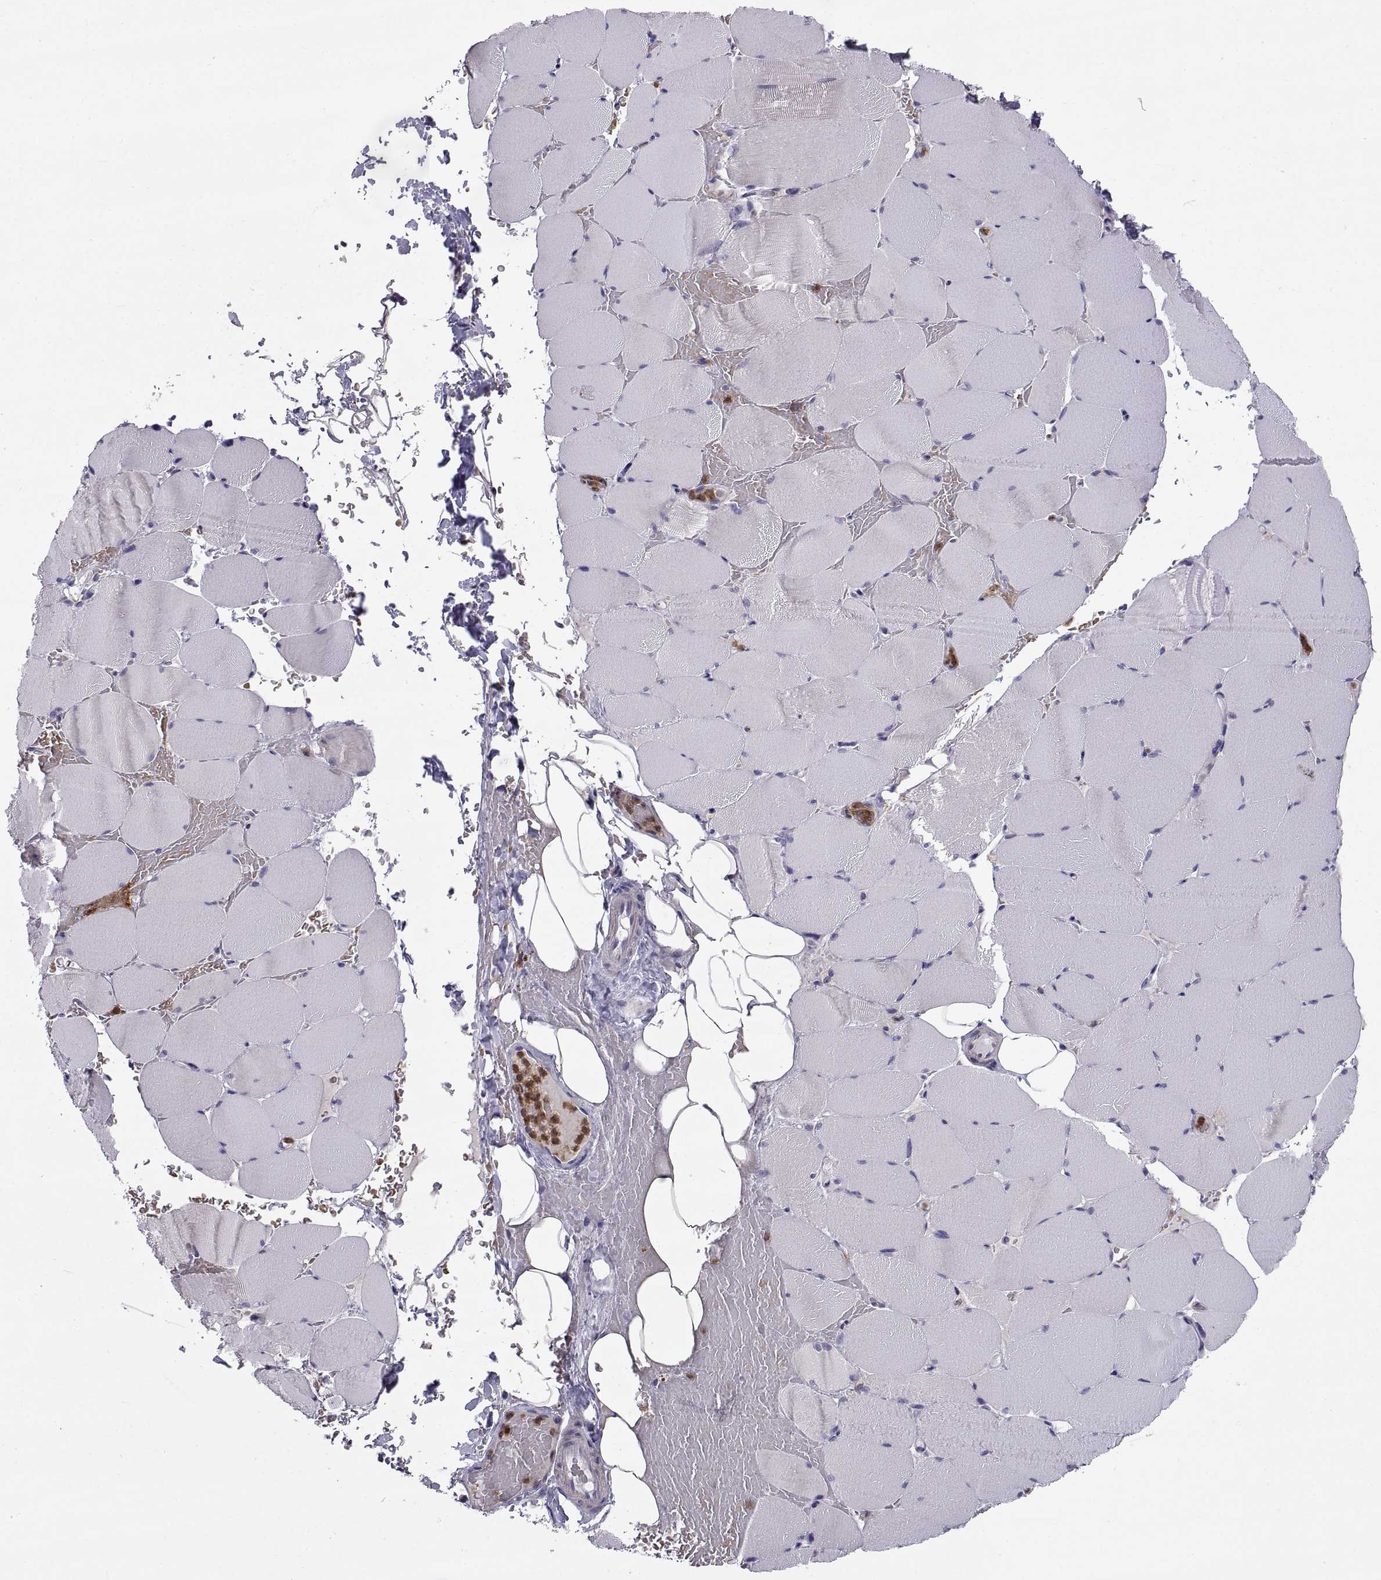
{"staining": {"intensity": "negative", "quantity": "none", "location": "none"}, "tissue": "skeletal muscle", "cell_type": "Myocytes", "image_type": "normal", "snomed": [{"axis": "morphology", "description": "Normal tissue, NOS"}, {"axis": "topography", "description": "Skeletal muscle"}], "caption": "There is no significant expression in myocytes of skeletal muscle.", "gene": "DOK3", "patient": {"sex": "female", "age": 37}}